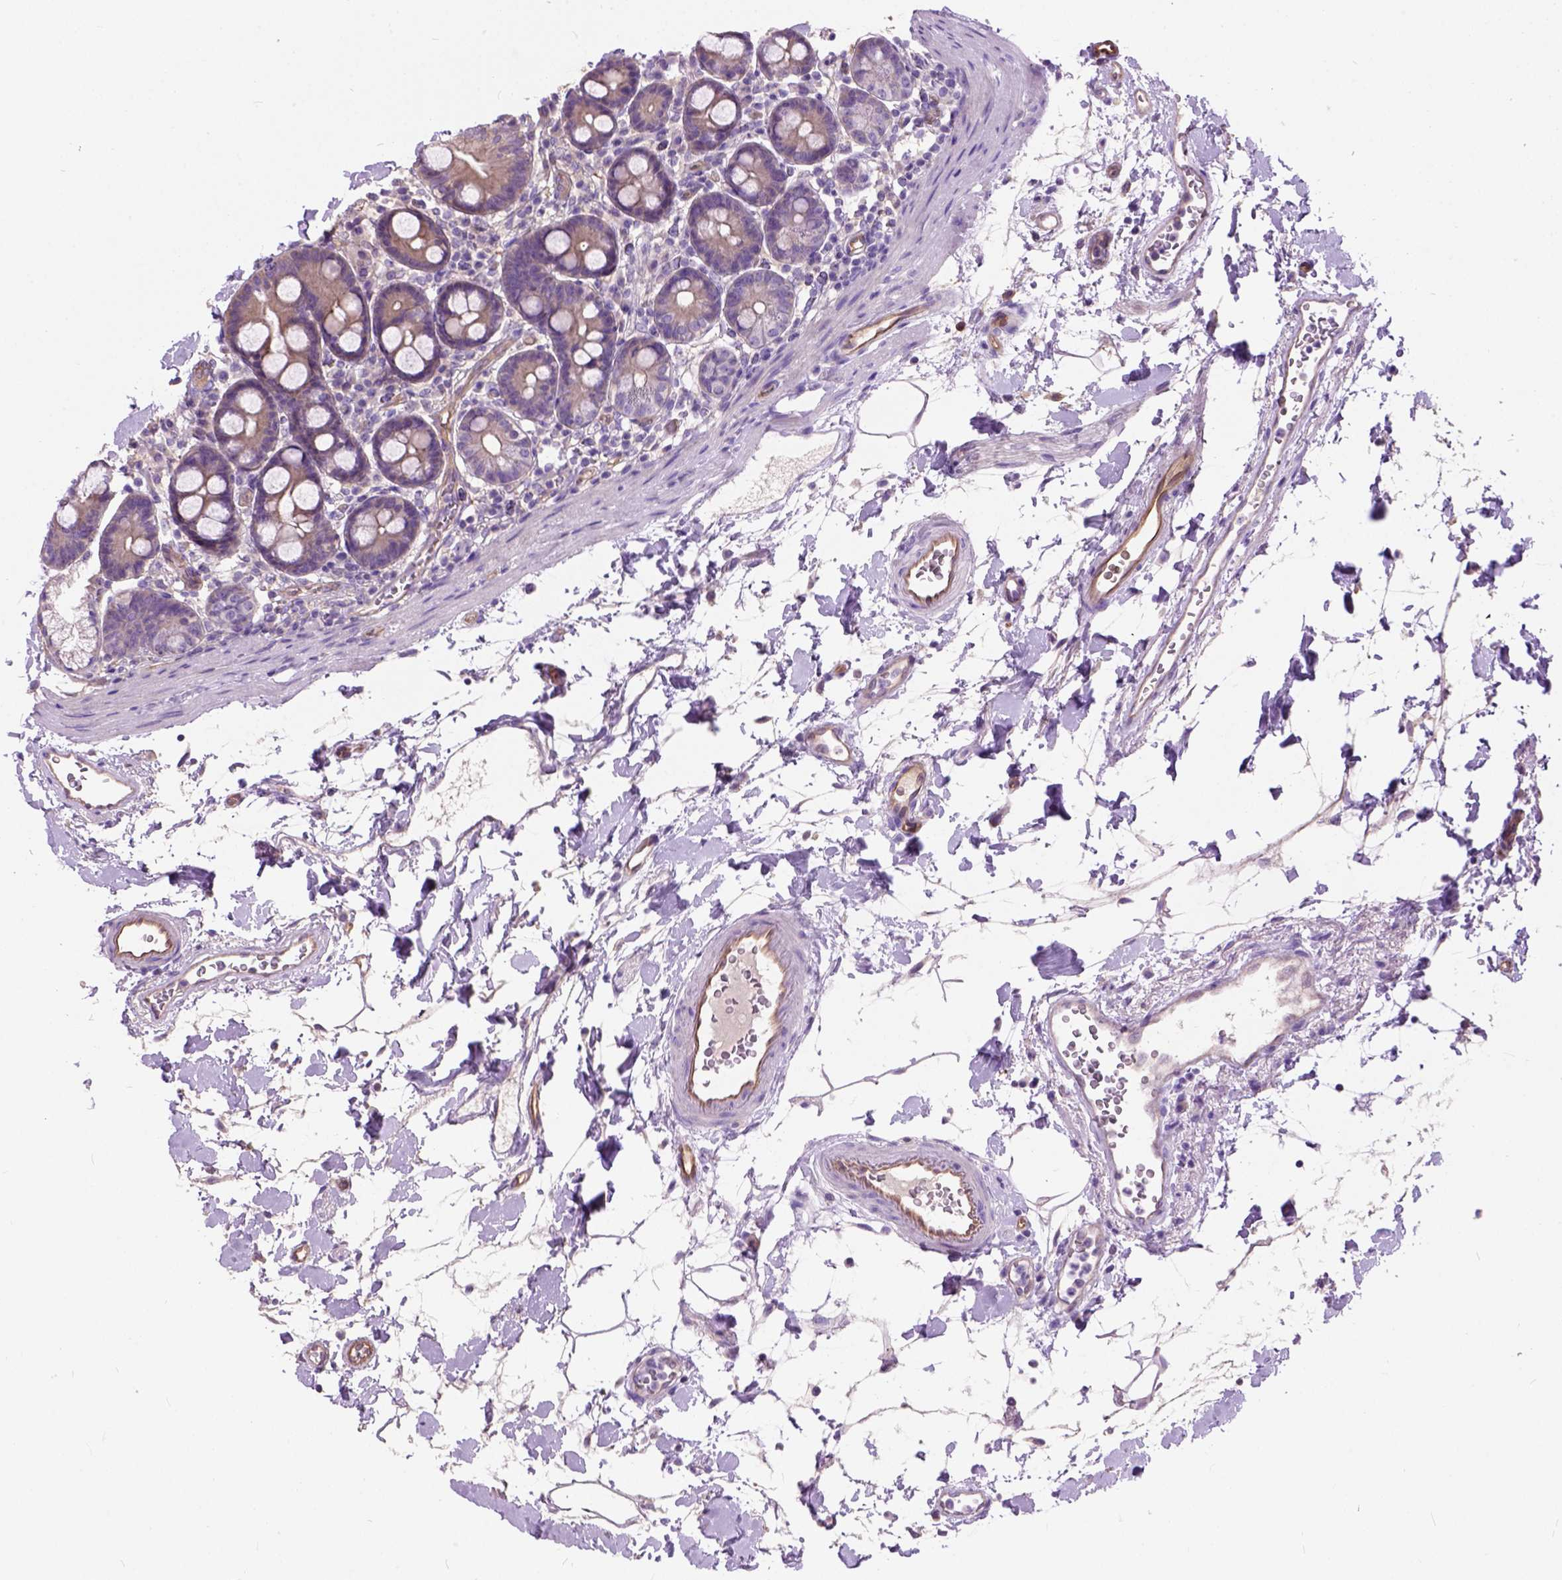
{"staining": {"intensity": "negative", "quantity": "none", "location": "none"}, "tissue": "duodenum", "cell_type": "Glandular cells", "image_type": "normal", "snomed": [{"axis": "morphology", "description": "Normal tissue, NOS"}, {"axis": "topography", "description": "Pancreas"}, {"axis": "topography", "description": "Duodenum"}], "caption": "Immunohistochemical staining of normal duodenum demonstrates no significant staining in glandular cells.", "gene": "SEMA4F", "patient": {"sex": "male", "age": 59}}